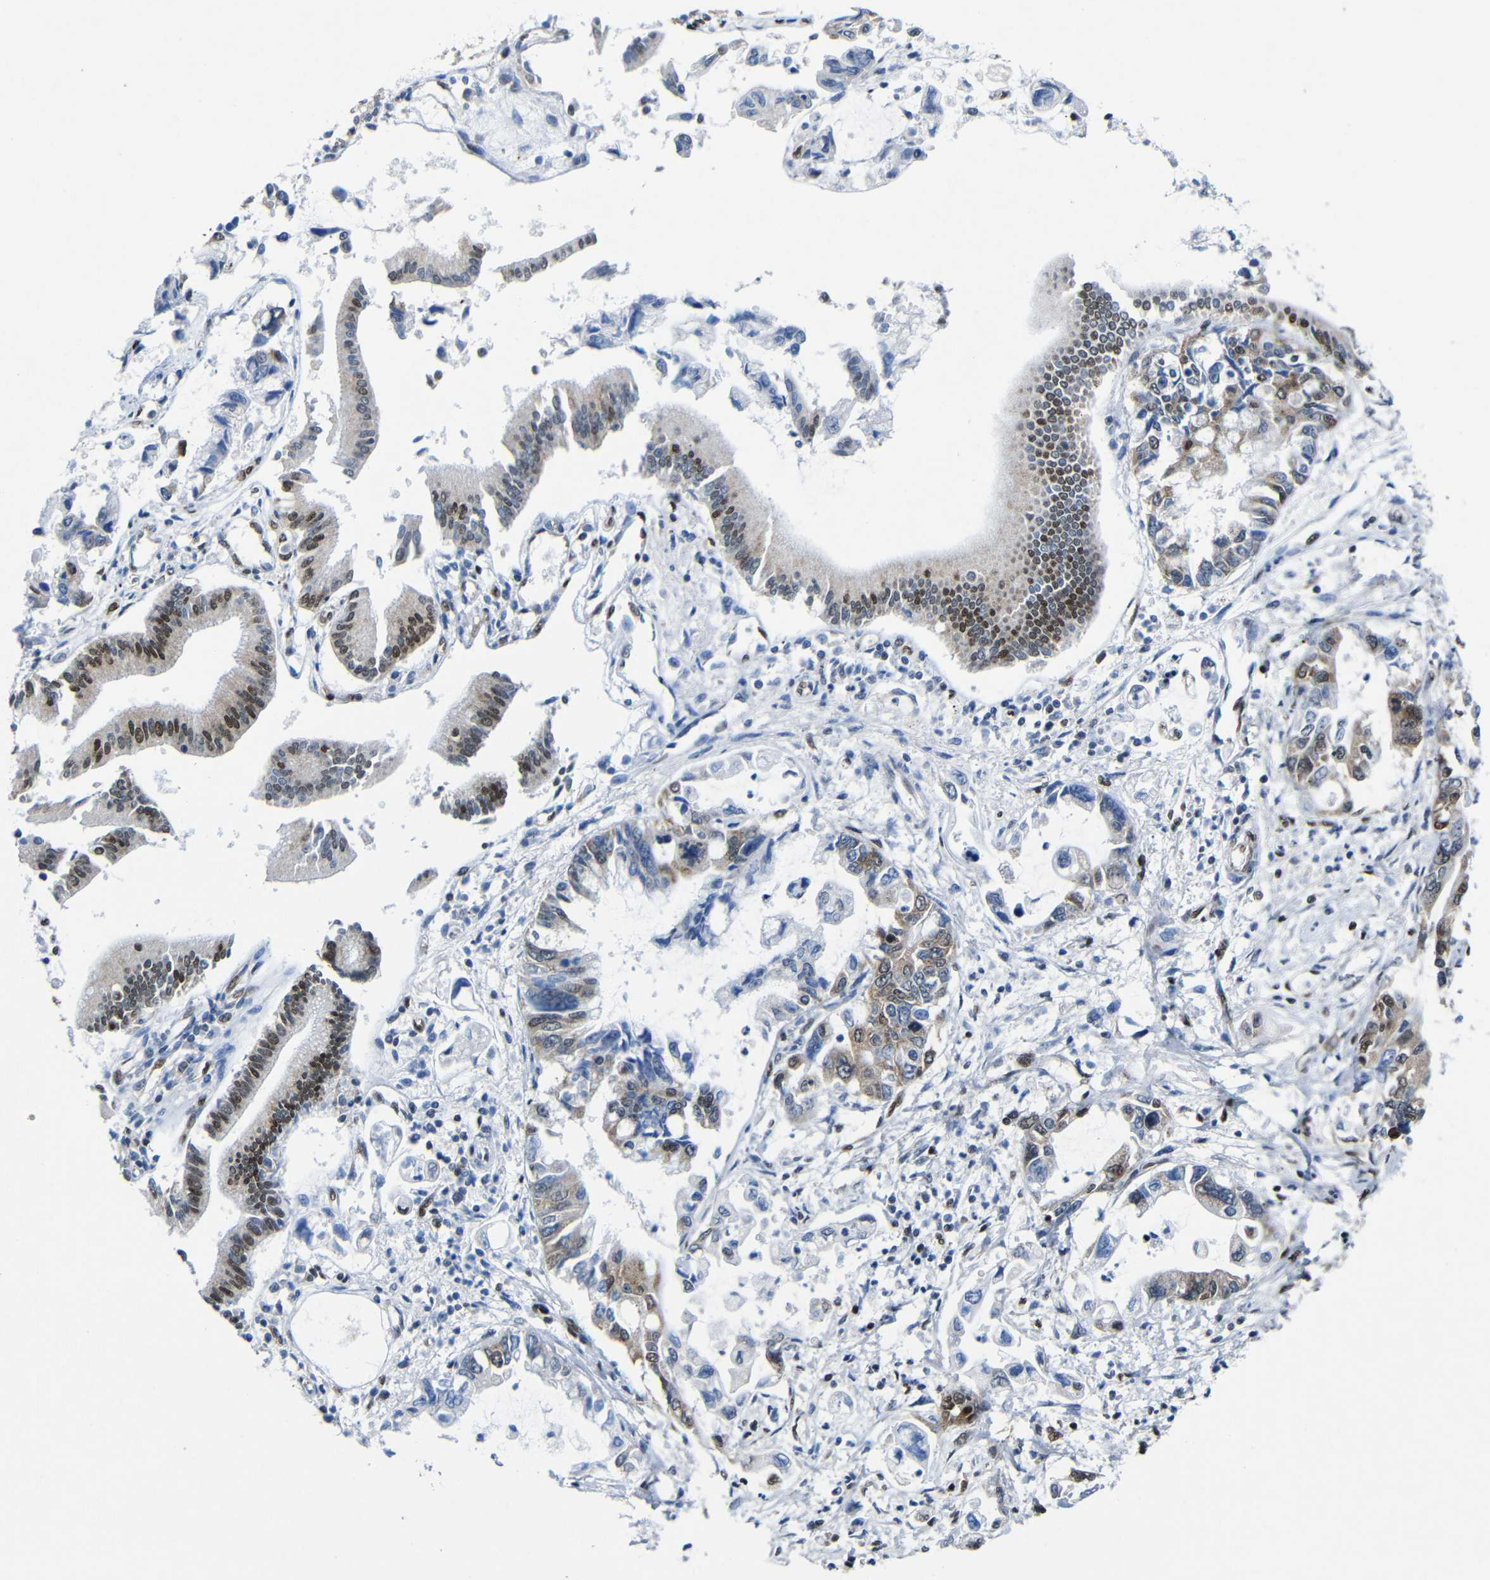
{"staining": {"intensity": "strong", "quantity": ">75%", "location": "nuclear"}, "tissue": "pancreatic cancer", "cell_type": "Tumor cells", "image_type": "cancer", "snomed": [{"axis": "morphology", "description": "Adenocarcinoma, NOS"}, {"axis": "topography", "description": "Pancreas"}], "caption": "The immunohistochemical stain shows strong nuclear positivity in tumor cells of adenocarcinoma (pancreatic) tissue.", "gene": "PTBP1", "patient": {"sex": "male", "age": 56}}